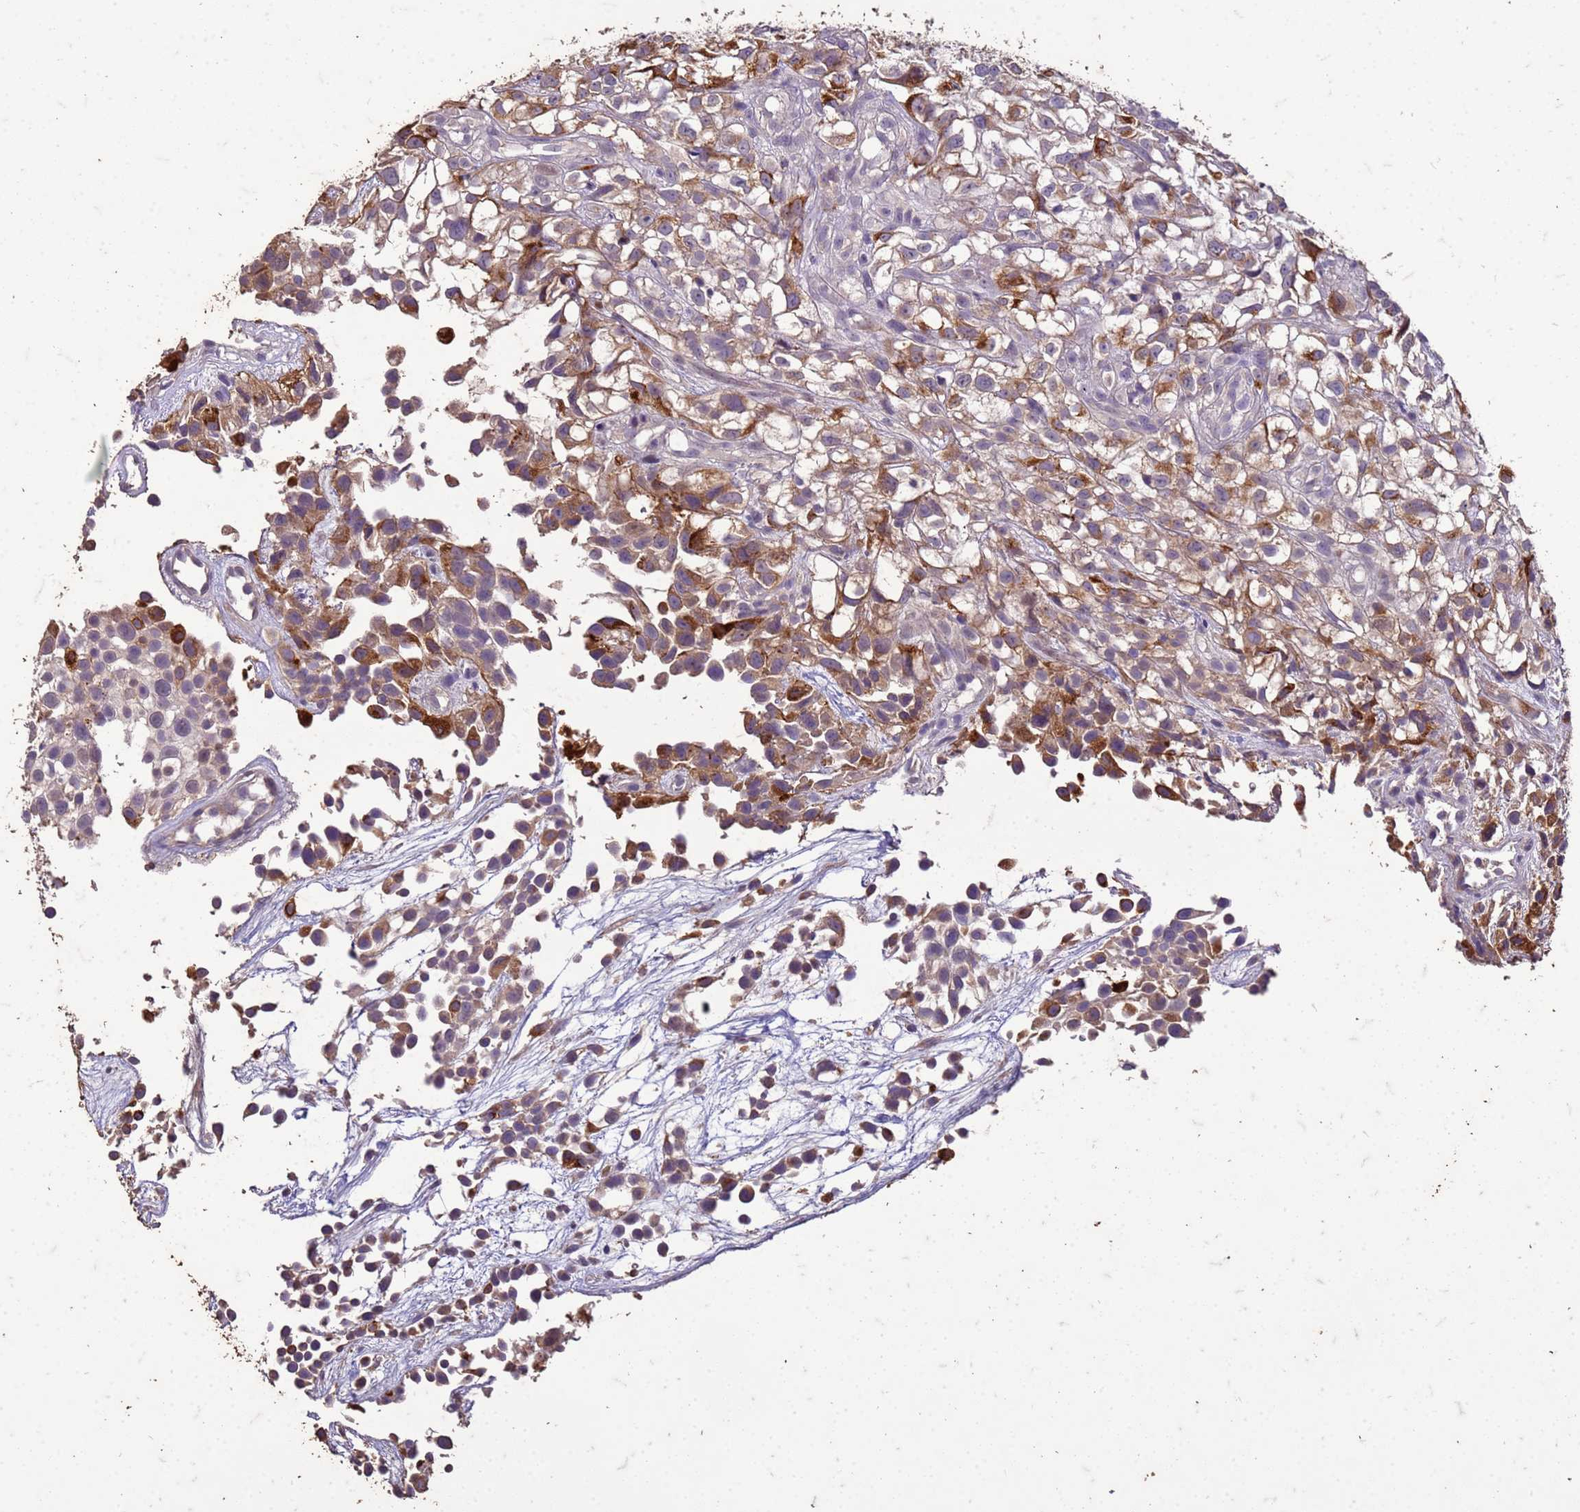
{"staining": {"intensity": "strong", "quantity": "25%-75%", "location": "cytoplasmic/membranous"}, "tissue": "urothelial cancer", "cell_type": "Tumor cells", "image_type": "cancer", "snomed": [{"axis": "morphology", "description": "Urothelial carcinoma, High grade"}, {"axis": "topography", "description": "Urinary bladder"}], "caption": "Urothelial cancer stained with a brown dye displays strong cytoplasmic/membranous positive positivity in about 25%-75% of tumor cells.", "gene": "FAM184B", "patient": {"sex": "male", "age": 56}}